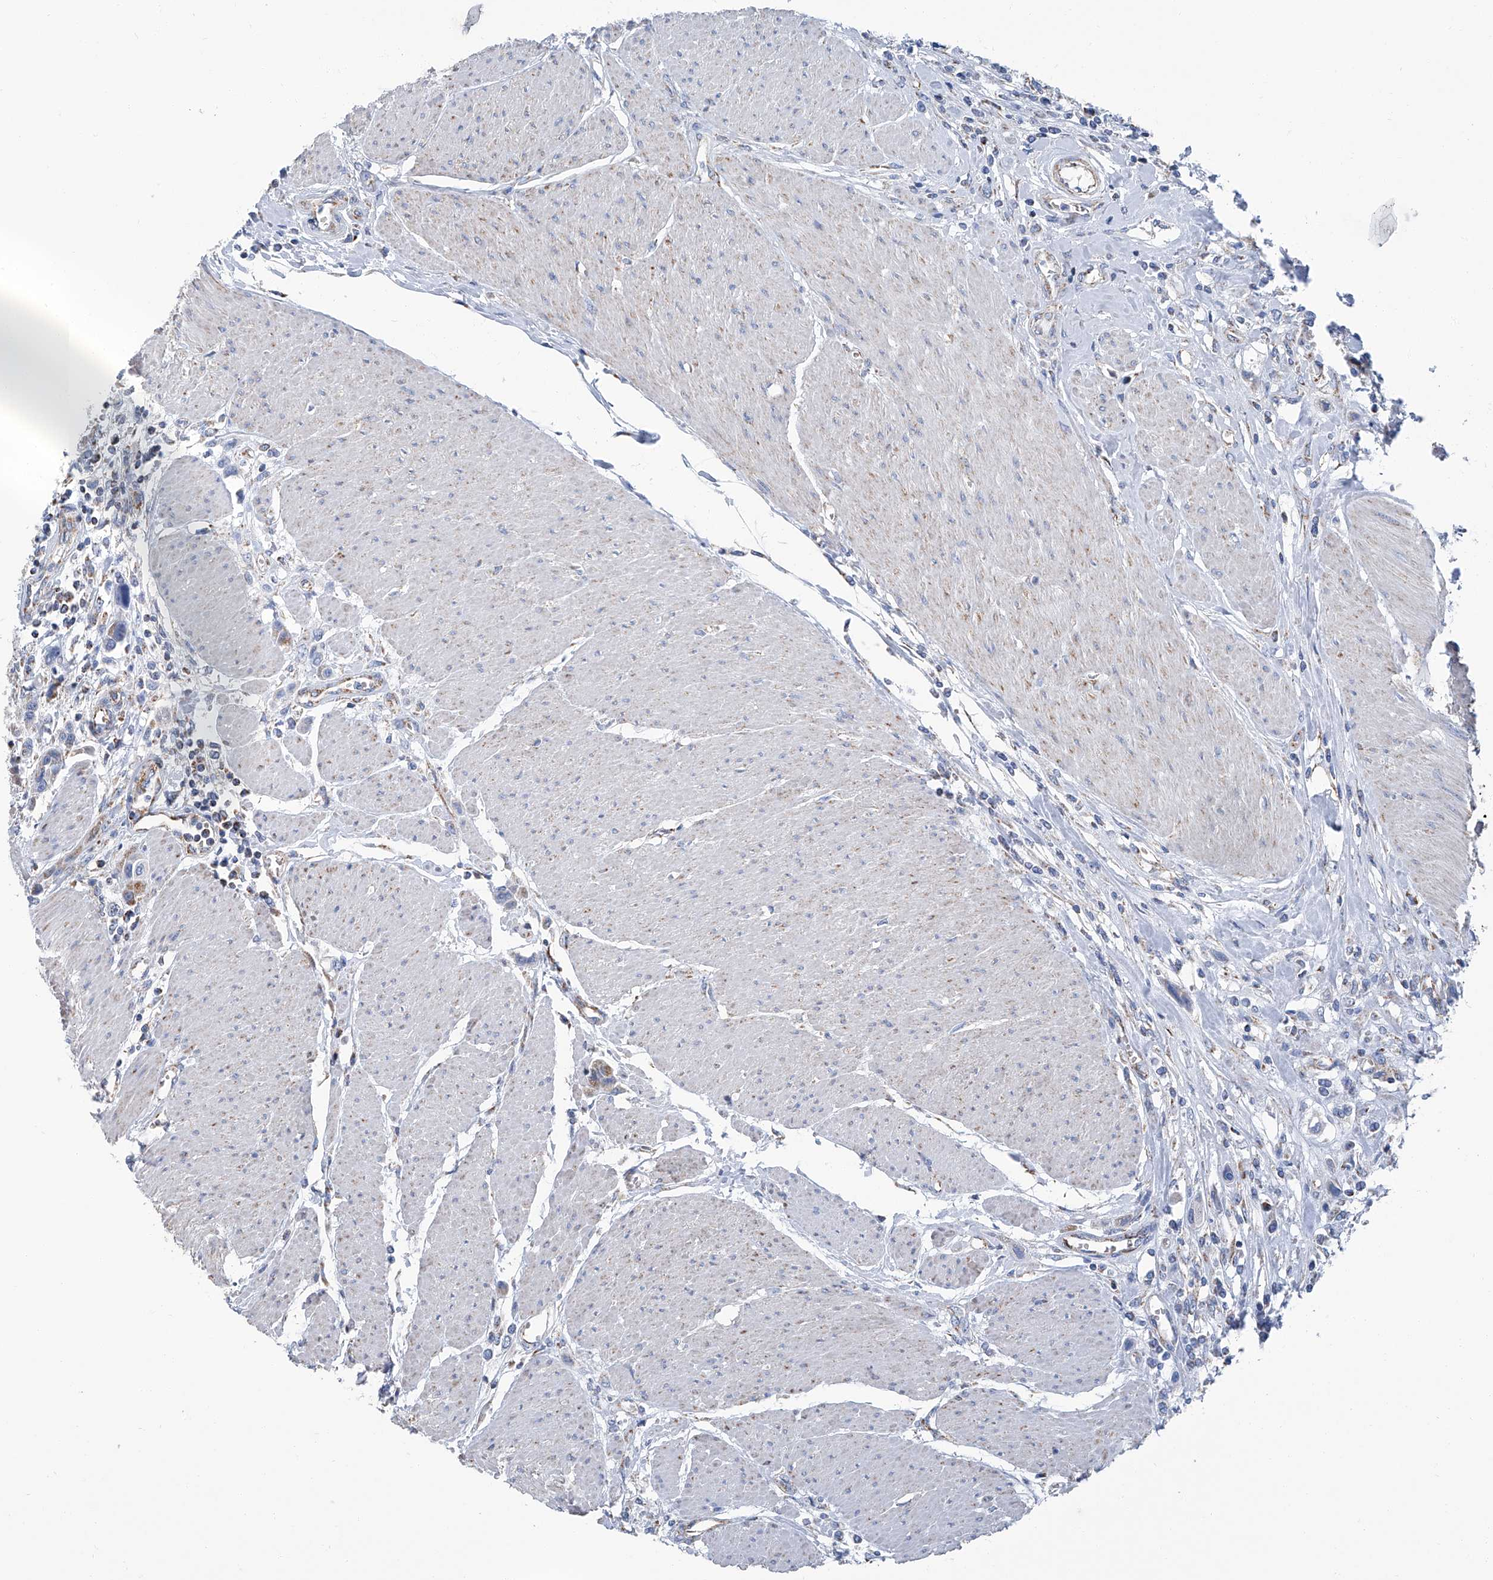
{"staining": {"intensity": "negative", "quantity": "none", "location": "none"}, "tissue": "urothelial cancer", "cell_type": "Tumor cells", "image_type": "cancer", "snomed": [{"axis": "morphology", "description": "Urothelial carcinoma, High grade"}, {"axis": "topography", "description": "Urinary bladder"}], "caption": "DAB (3,3'-diaminobenzidine) immunohistochemical staining of urothelial carcinoma (high-grade) reveals no significant positivity in tumor cells. (DAB (3,3'-diaminobenzidine) IHC visualized using brightfield microscopy, high magnification).", "gene": "MT-ND1", "patient": {"sex": "male", "age": 50}}